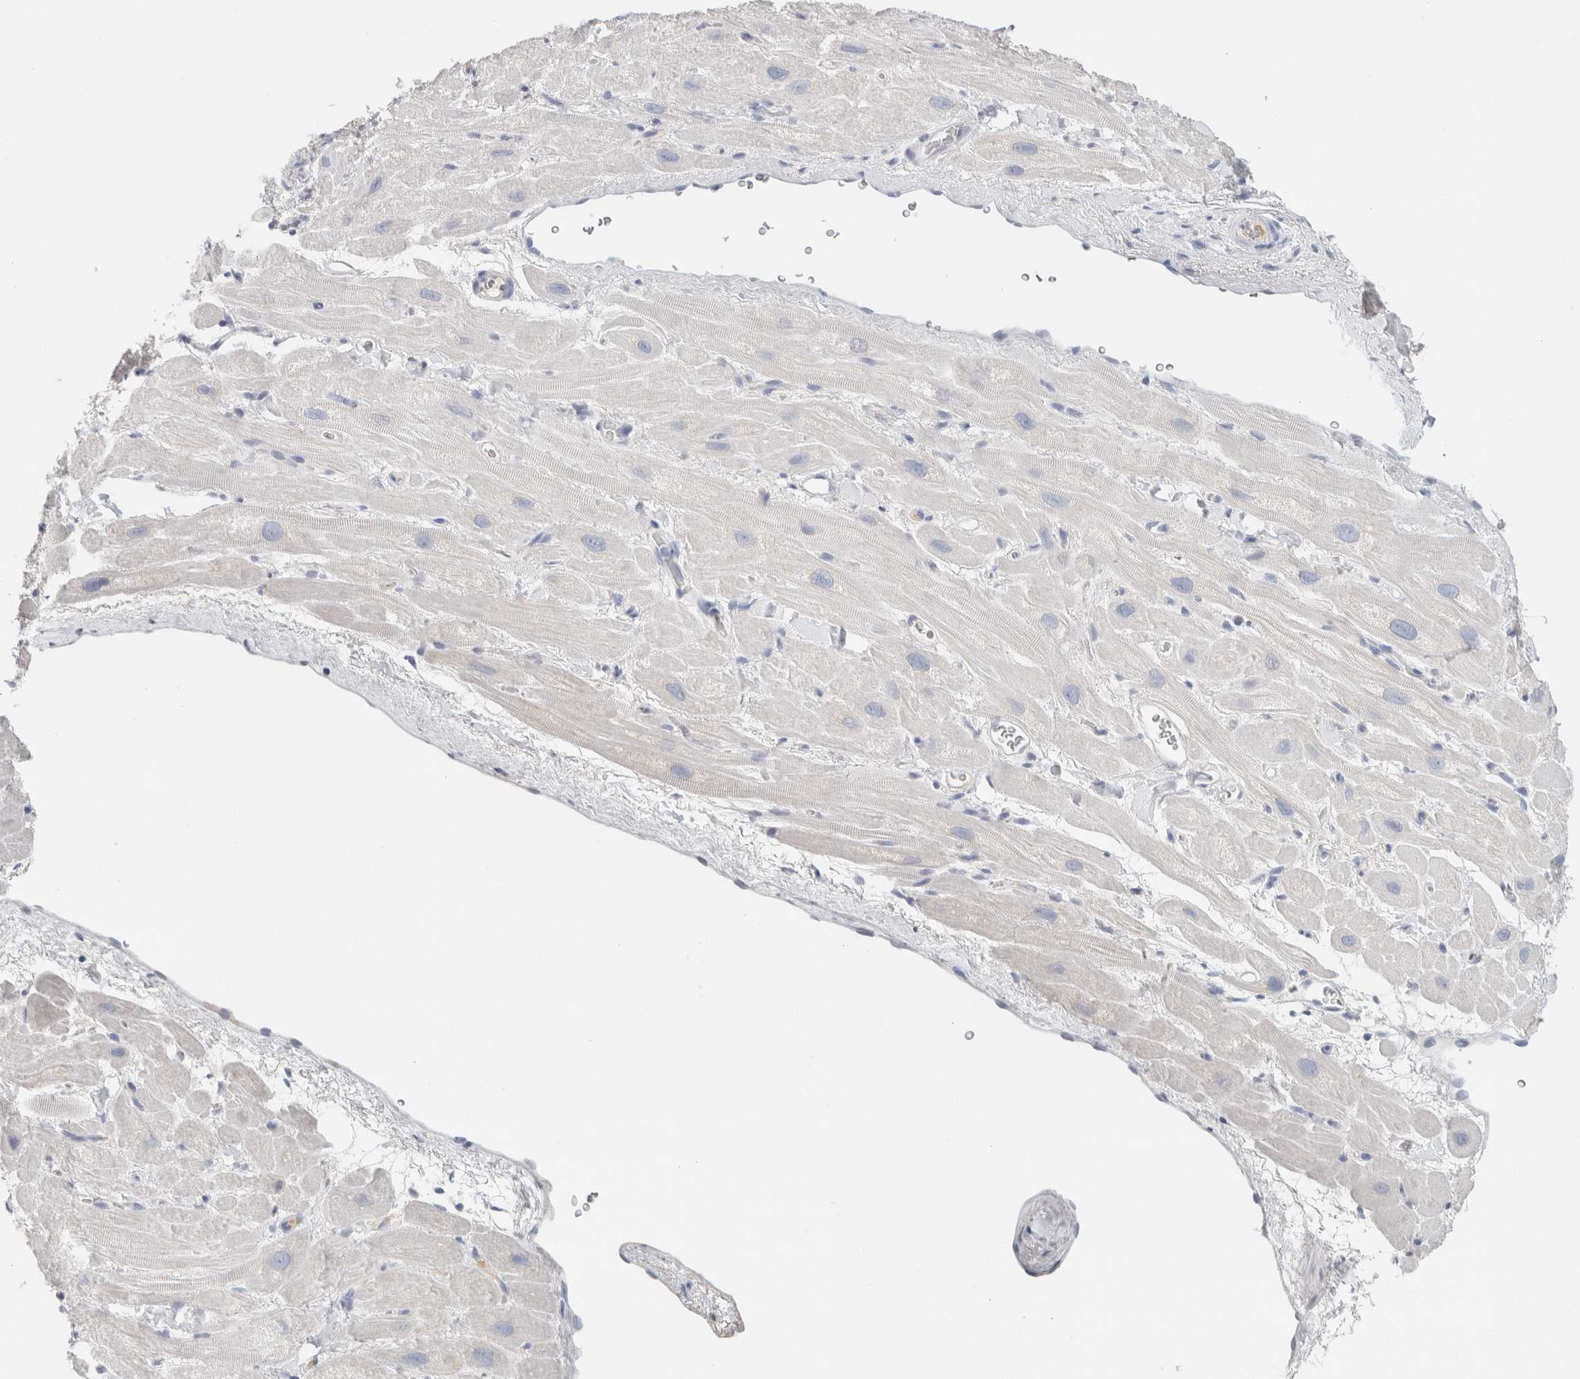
{"staining": {"intensity": "negative", "quantity": "none", "location": "none"}, "tissue": "heart muscle", "cell_type": "Cardiomyocytes", "image_type": "normal", "snomed": [{"axis": "morphology", "description": "Normal tissue, NOS"}, {"axis": "topography", "description": "Heart"}], "caption": "A photomicrograph of heart muscle stained for a protein exhibits no brown staining in cardiomyocytes.", "gene": "IL6", "patient": {"sex": "male", "age": 49}}